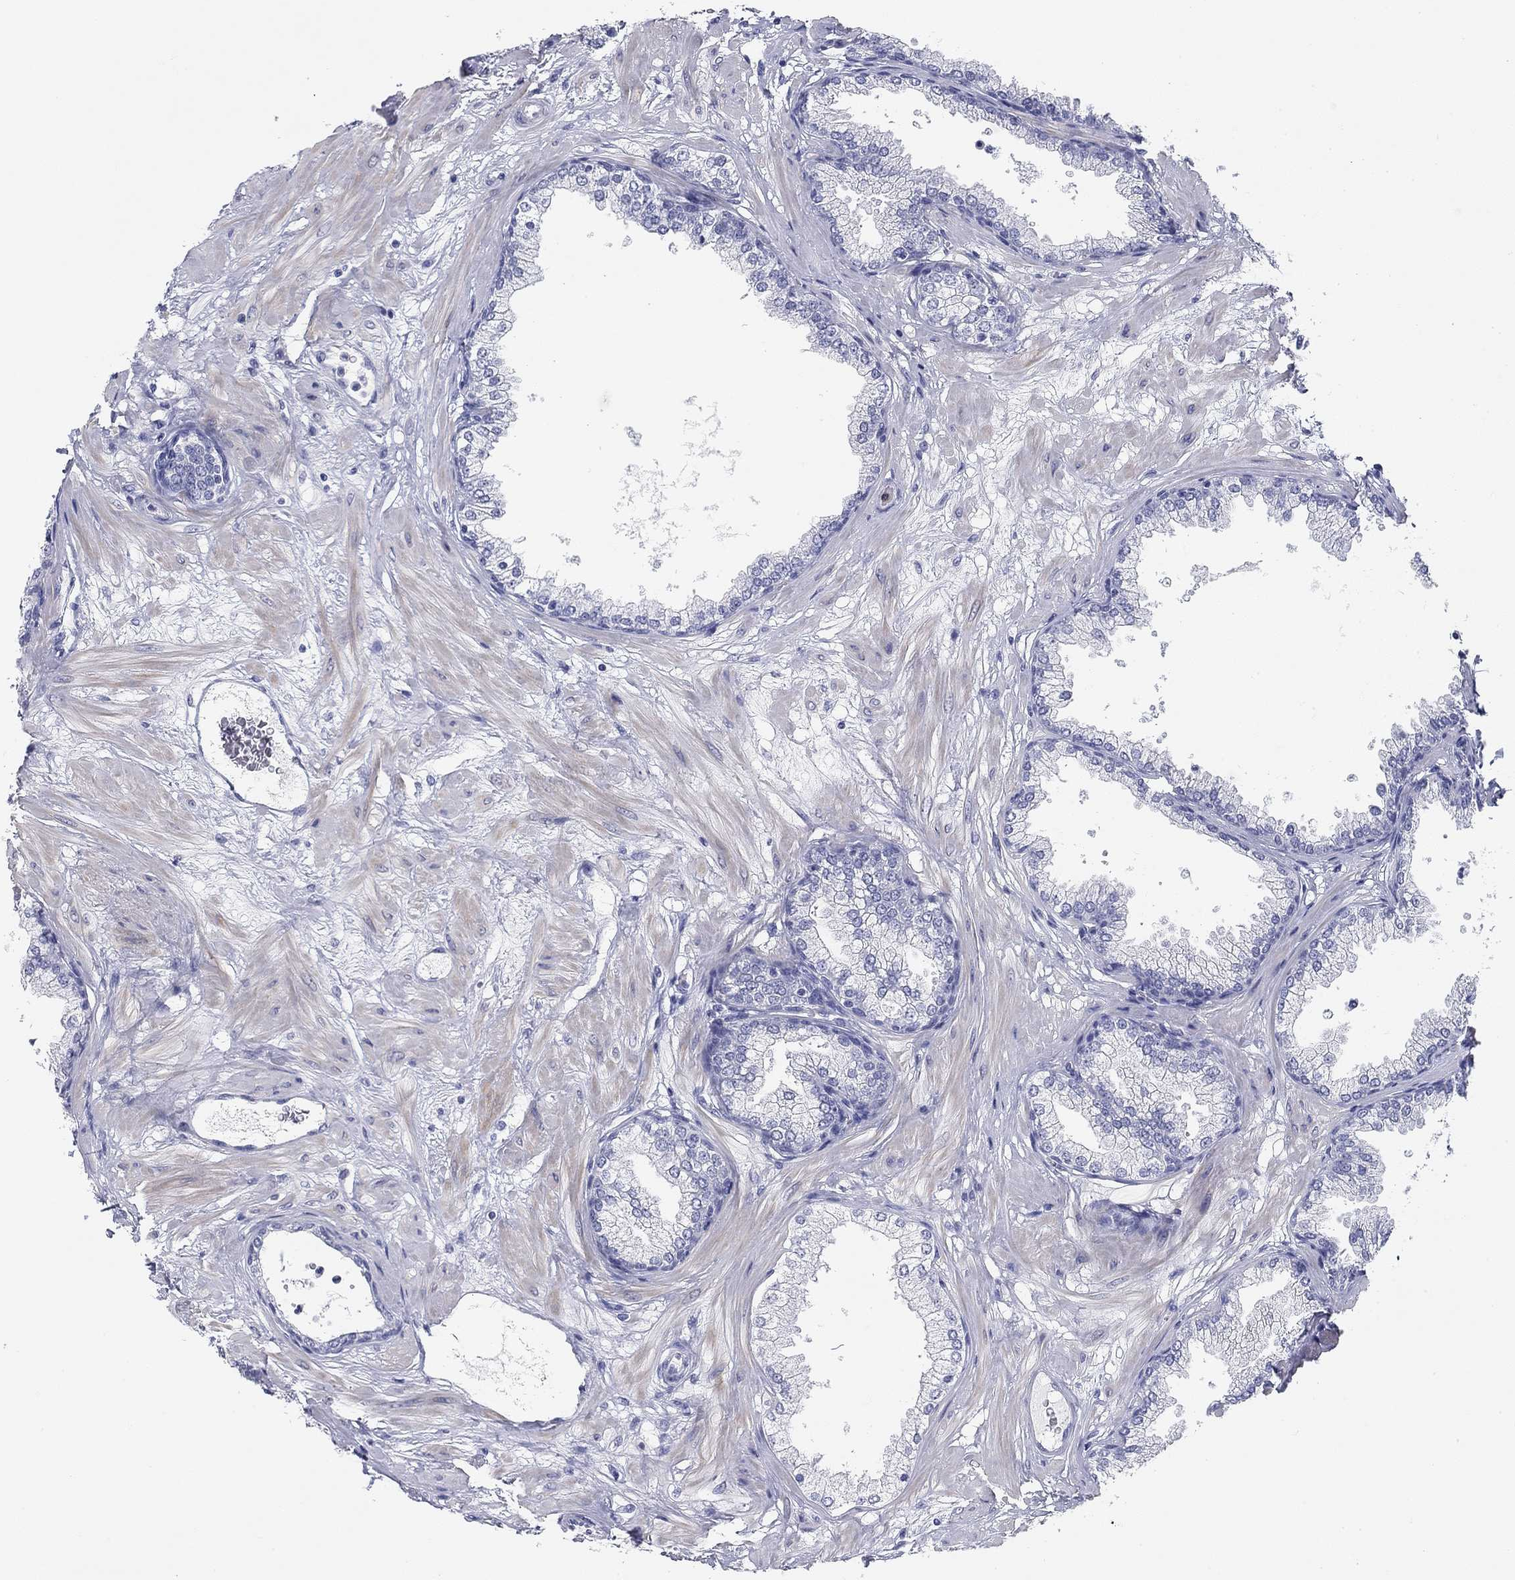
{"staining": {"intensity": "negative", "quantity": "none", "location": "none"}, "tissue": "prostate", "cell_type": "Glandular cells", "image_type": "normal", "snomed": [{"axis": "morphology", "description": "Normal tissue, NOS"}, {"axis": "topography", "description": "Prostate"}], "caption": "Immunohistochemical staining of normal prostate shows no significant staining in glandular cells. (DAB (3,3'-diaminobenzidine) immunohistochemistry (IHC) with hematoxylin counter stain).", "gene": "CD79B", "patient": {"sex": "male", "age": 37}}